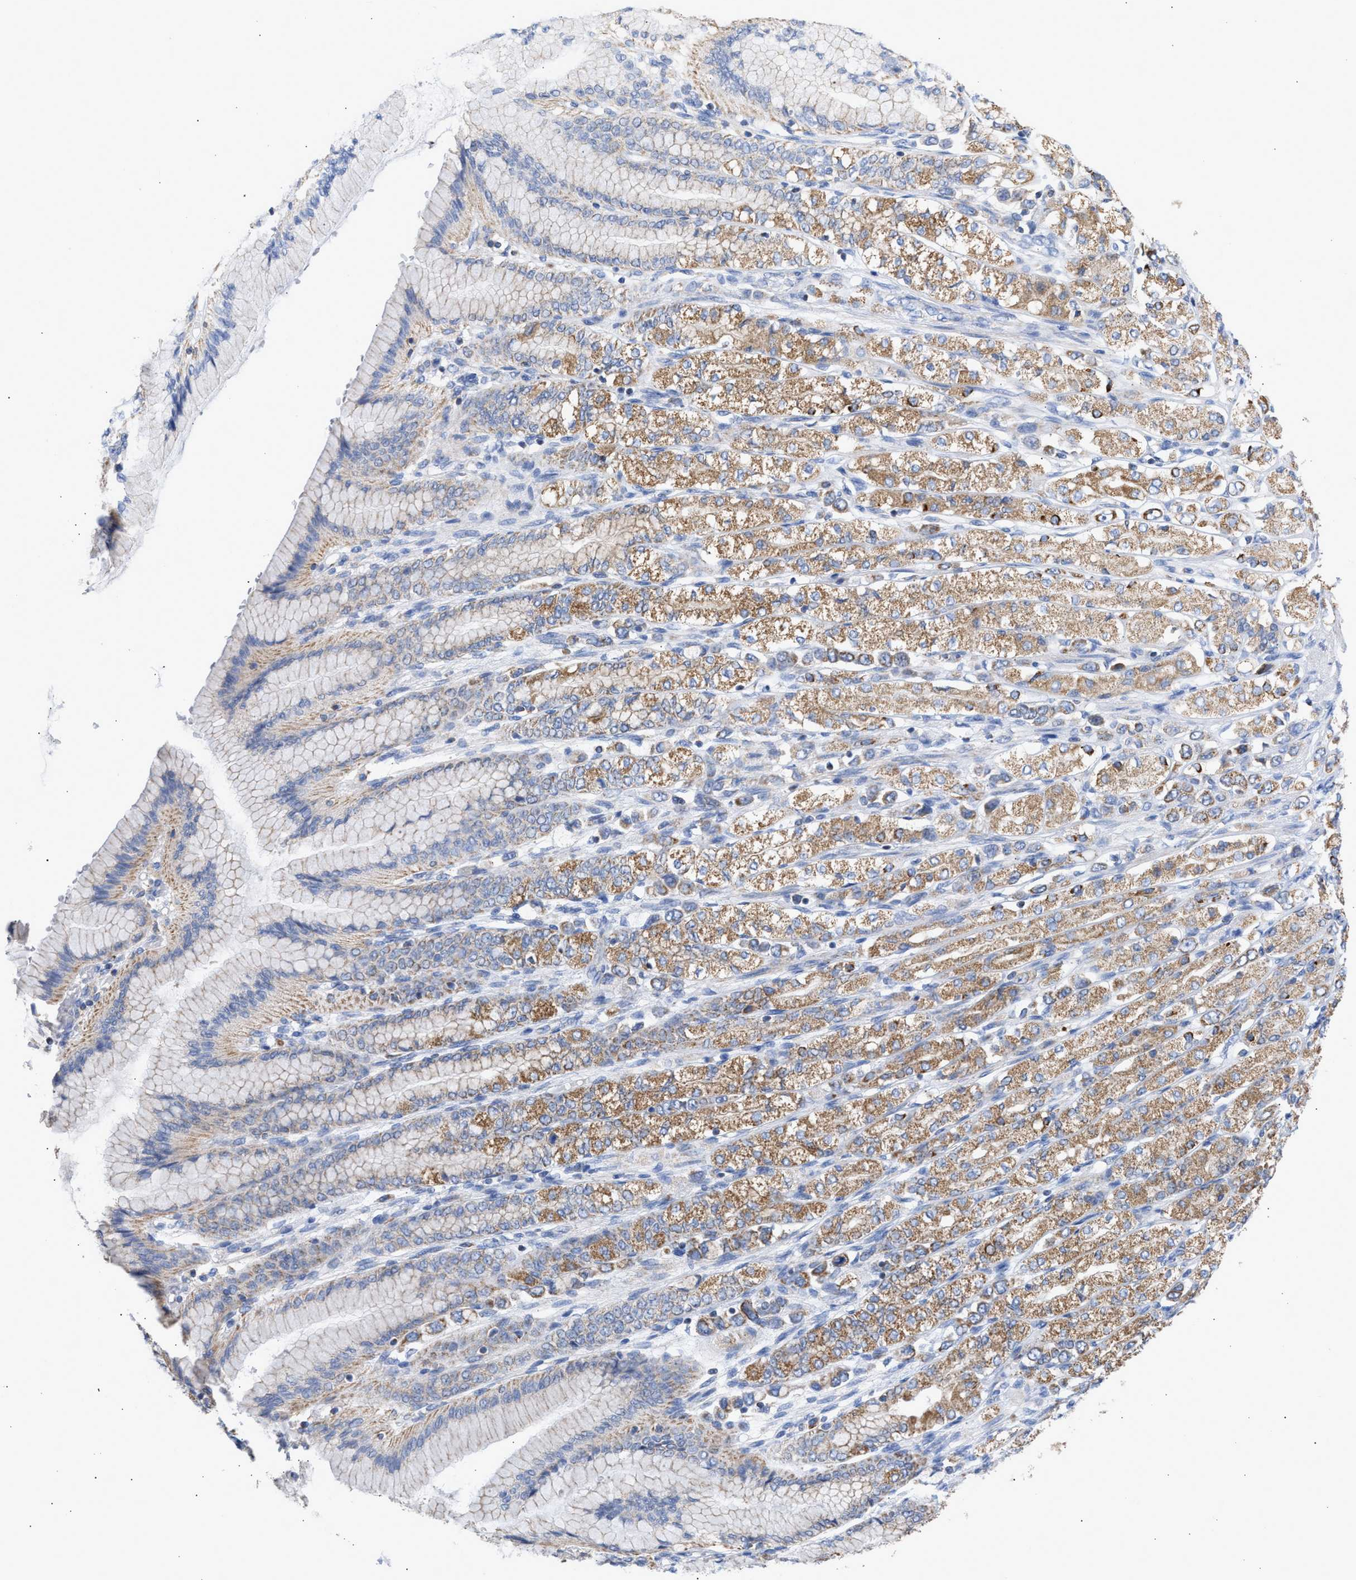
{"staining": {"intensity": "moderate", "quantity": ">75%", "location": "cytoplasmic/membranous"}, "tissue": "stomach cancer", "cell_type": "Tumor cells", "image_type": "cancer", "snomed": [{"axis": "morphology", "description": "Adenocarcinoma, NOS"}, {"axis": "topography", "description": "Stomach"}], "caption": "Protein analysis of adenocarcinoma (stomach) tissue exhibits moderate cytoplasmic/membranous staining in approximately >75% of tumor cells.", "gene": "ACOT13", "patient": {"sex": "female", "age": 65}}